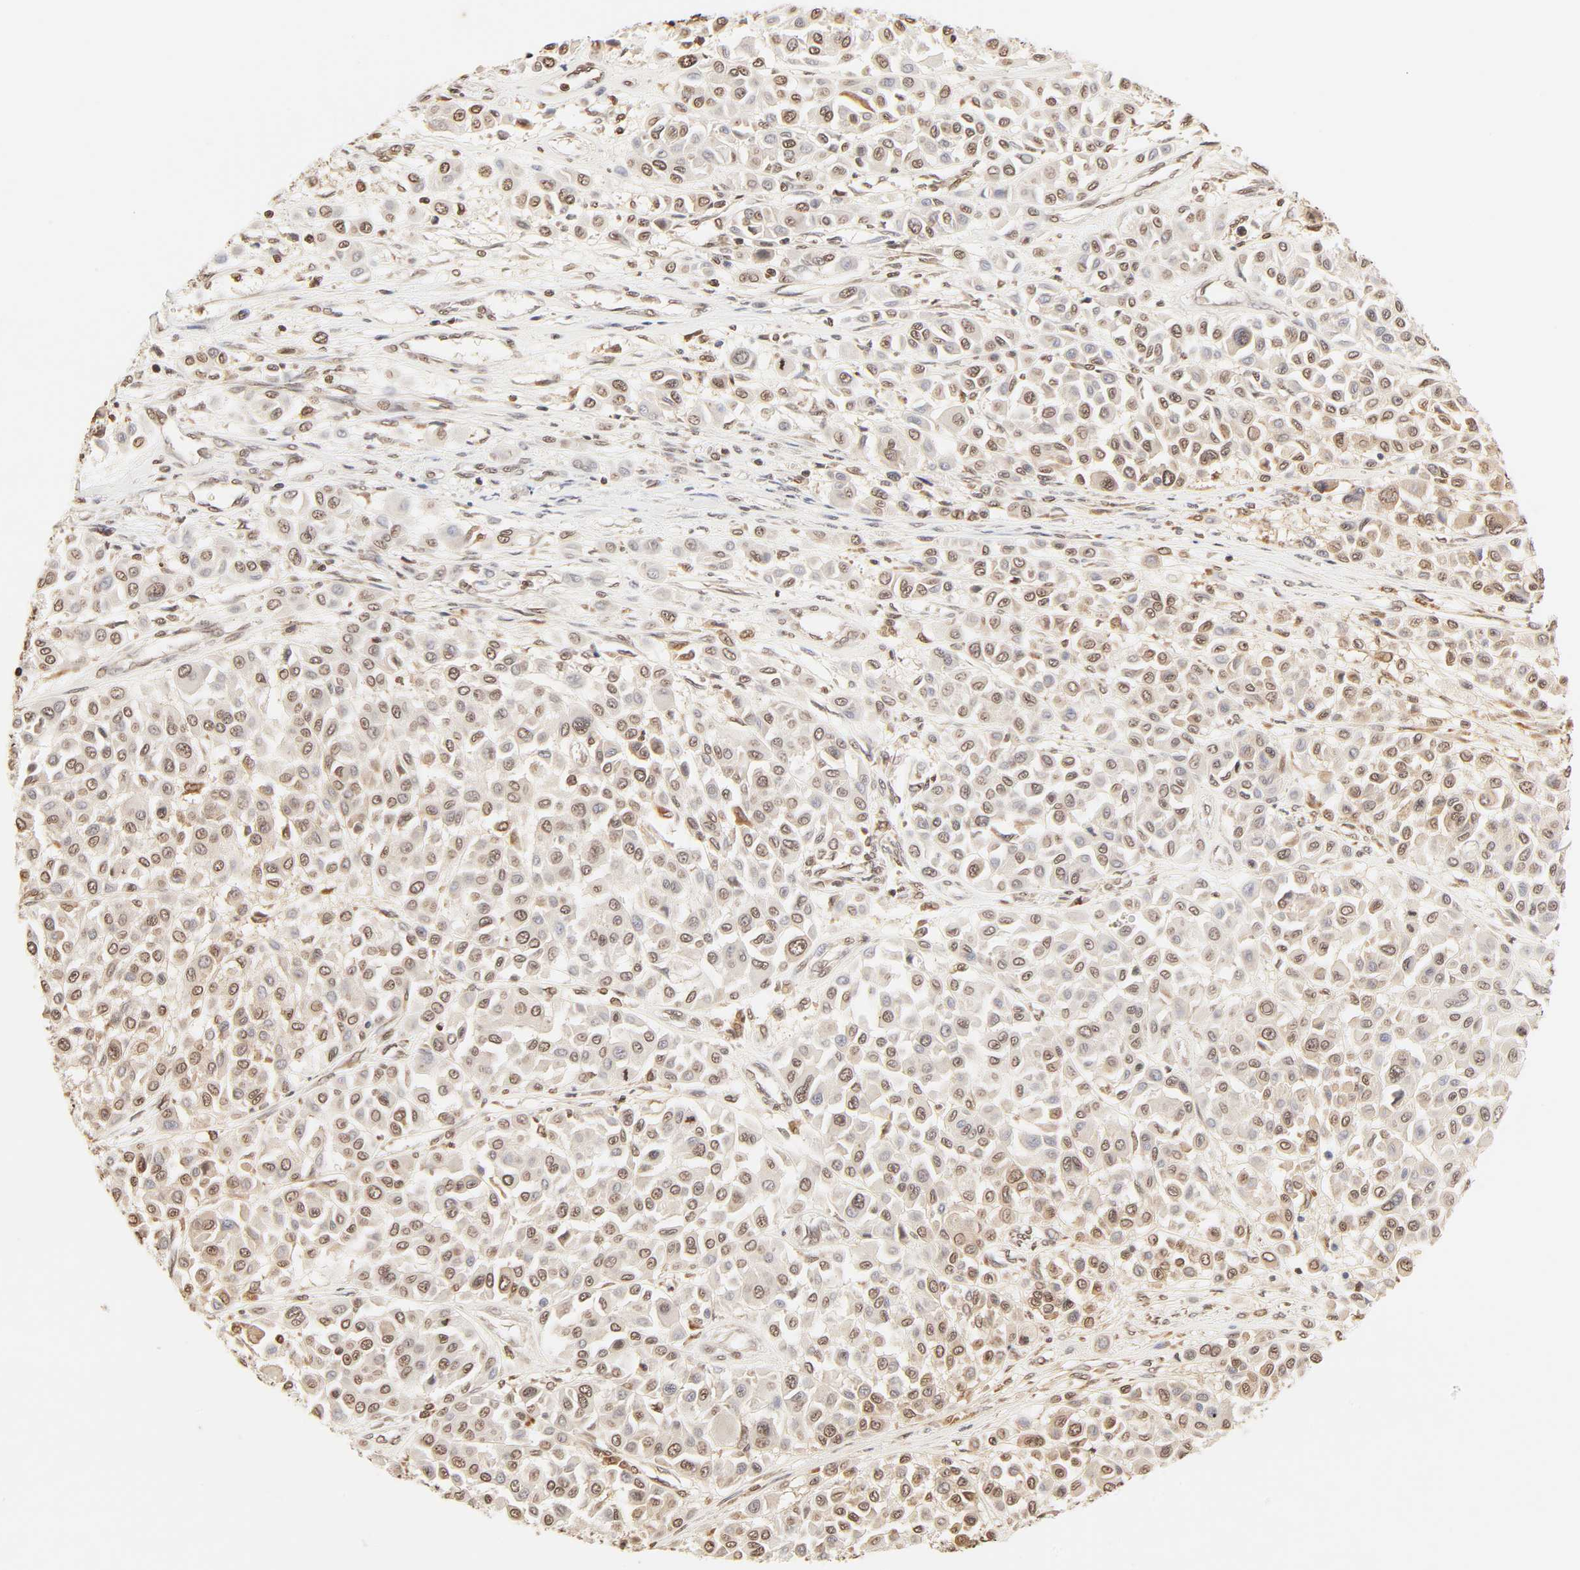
{"staining": {"intensity": "moderate", "quantity": "25%-75%", "location": "cytoplasmic/membranous,nuclear"}, "tissue": "melanoma", "cell_type": "Tumor cells", "image_type": "cancer", "snomed": [{"axis": "morphology", "description": "Malignant melanoma, Metastatic site"}, {"axis": "topography", "description": "Soft tissue"}], "caption": "There is medium levels of moderate cytoplasmic/membranous and nuclear positivity in tumor cells of malignant melanoma (metastatic site), as demonstrated by immunohistochemical staining (brown color).", "gene": "TBL1X", "patient": {"sex": "male", "age": 41}}